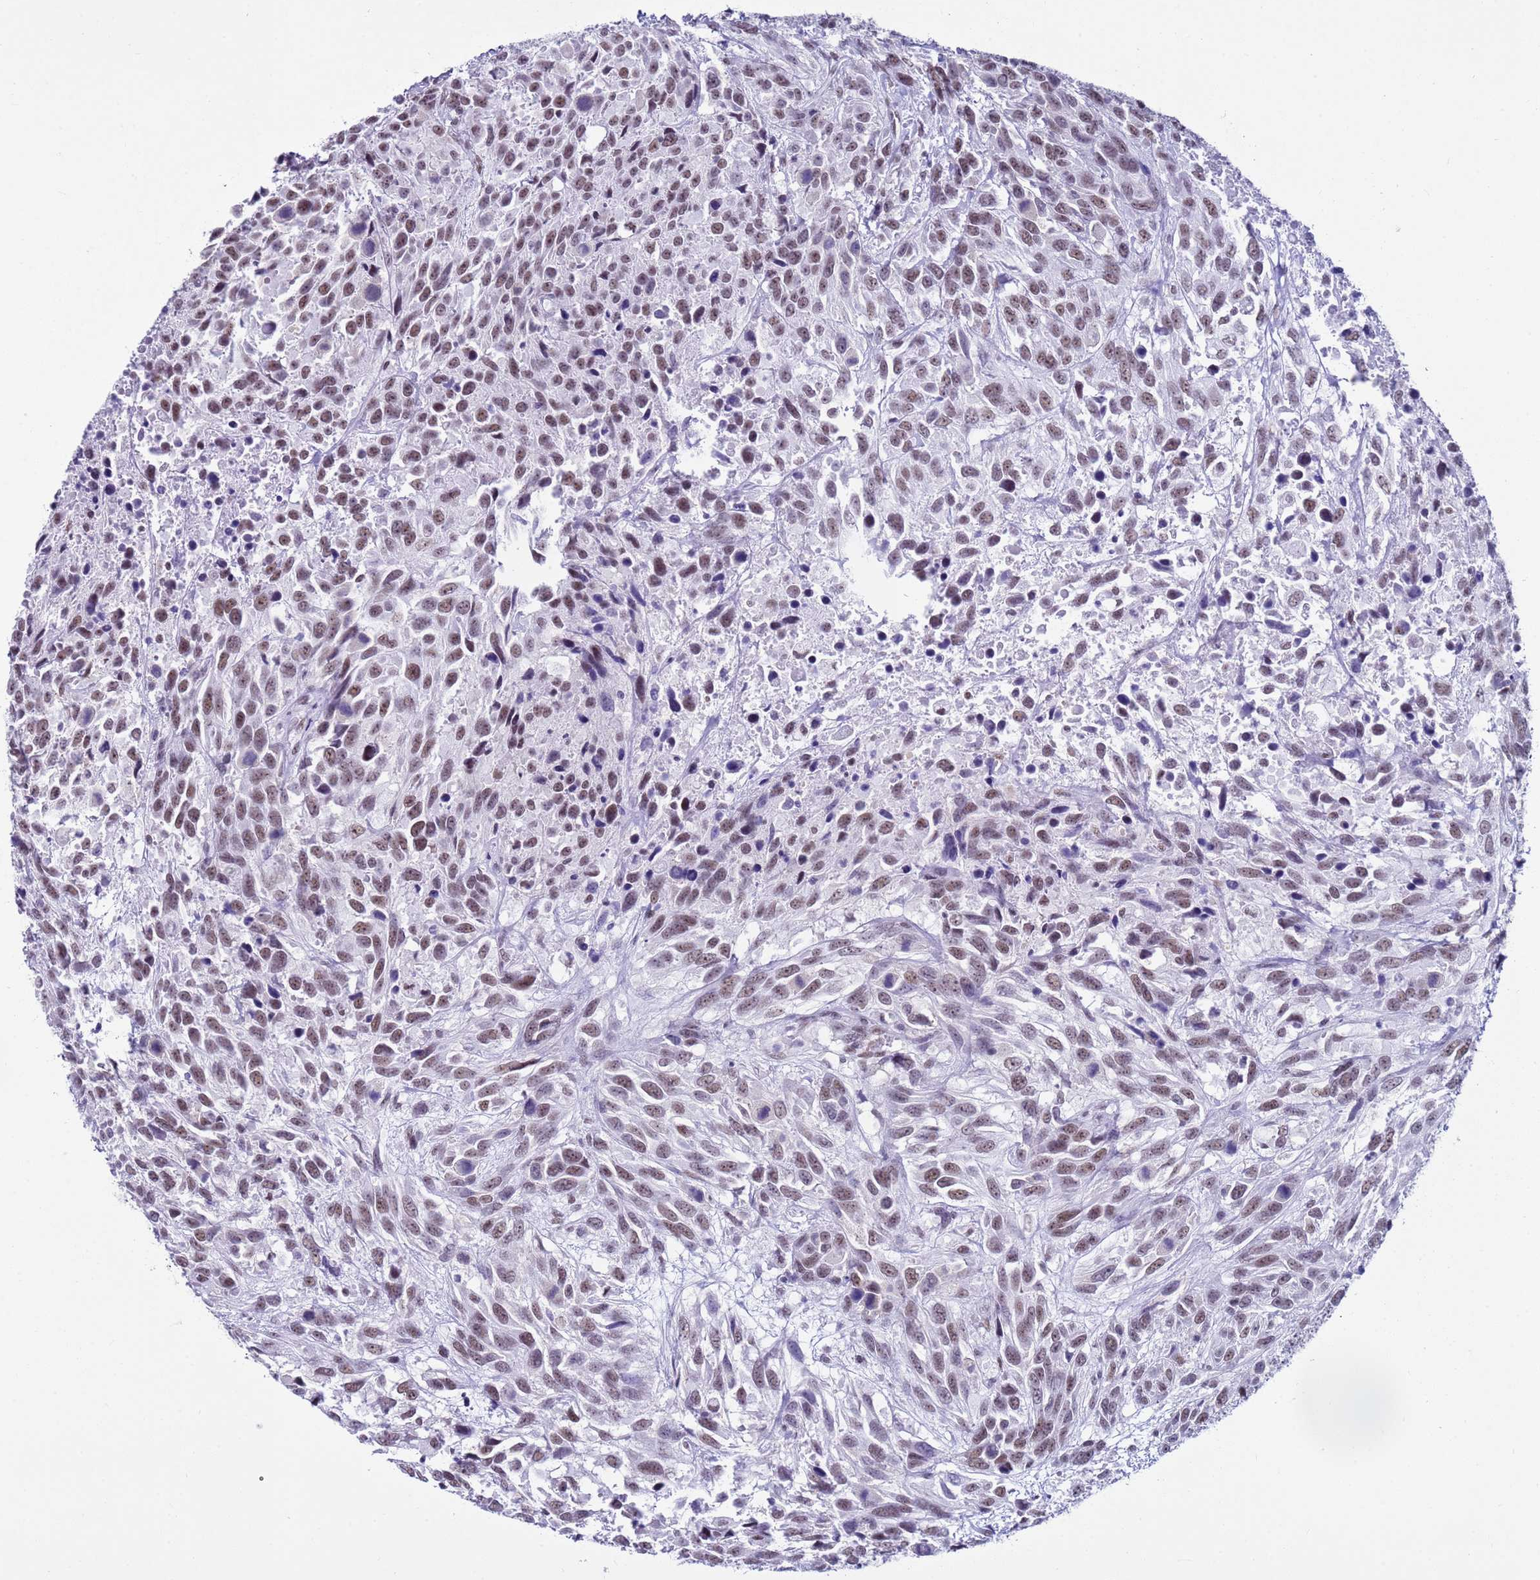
{"staining": {"intensity": "moderate", "quantity": ">75%", "location": "nuclear"}, "tissue": "urothelial cancer", "cell_type": "Tumor cells", "image_type": "cancer", "snomed": [{"axis": "morphology", "description": "Urothelial carcinoma, High grade"}, {"axis": "topography", "description": "Urinary bladder"}], "caption": "This is a photomicrograph of immunohistochemistry (IHC) staining of urothelial cancer, which shows moderate positivity in the nuclear of tumor cells.", "gene": "DHX15", "patient": {"sex": "female", "age": 70}}